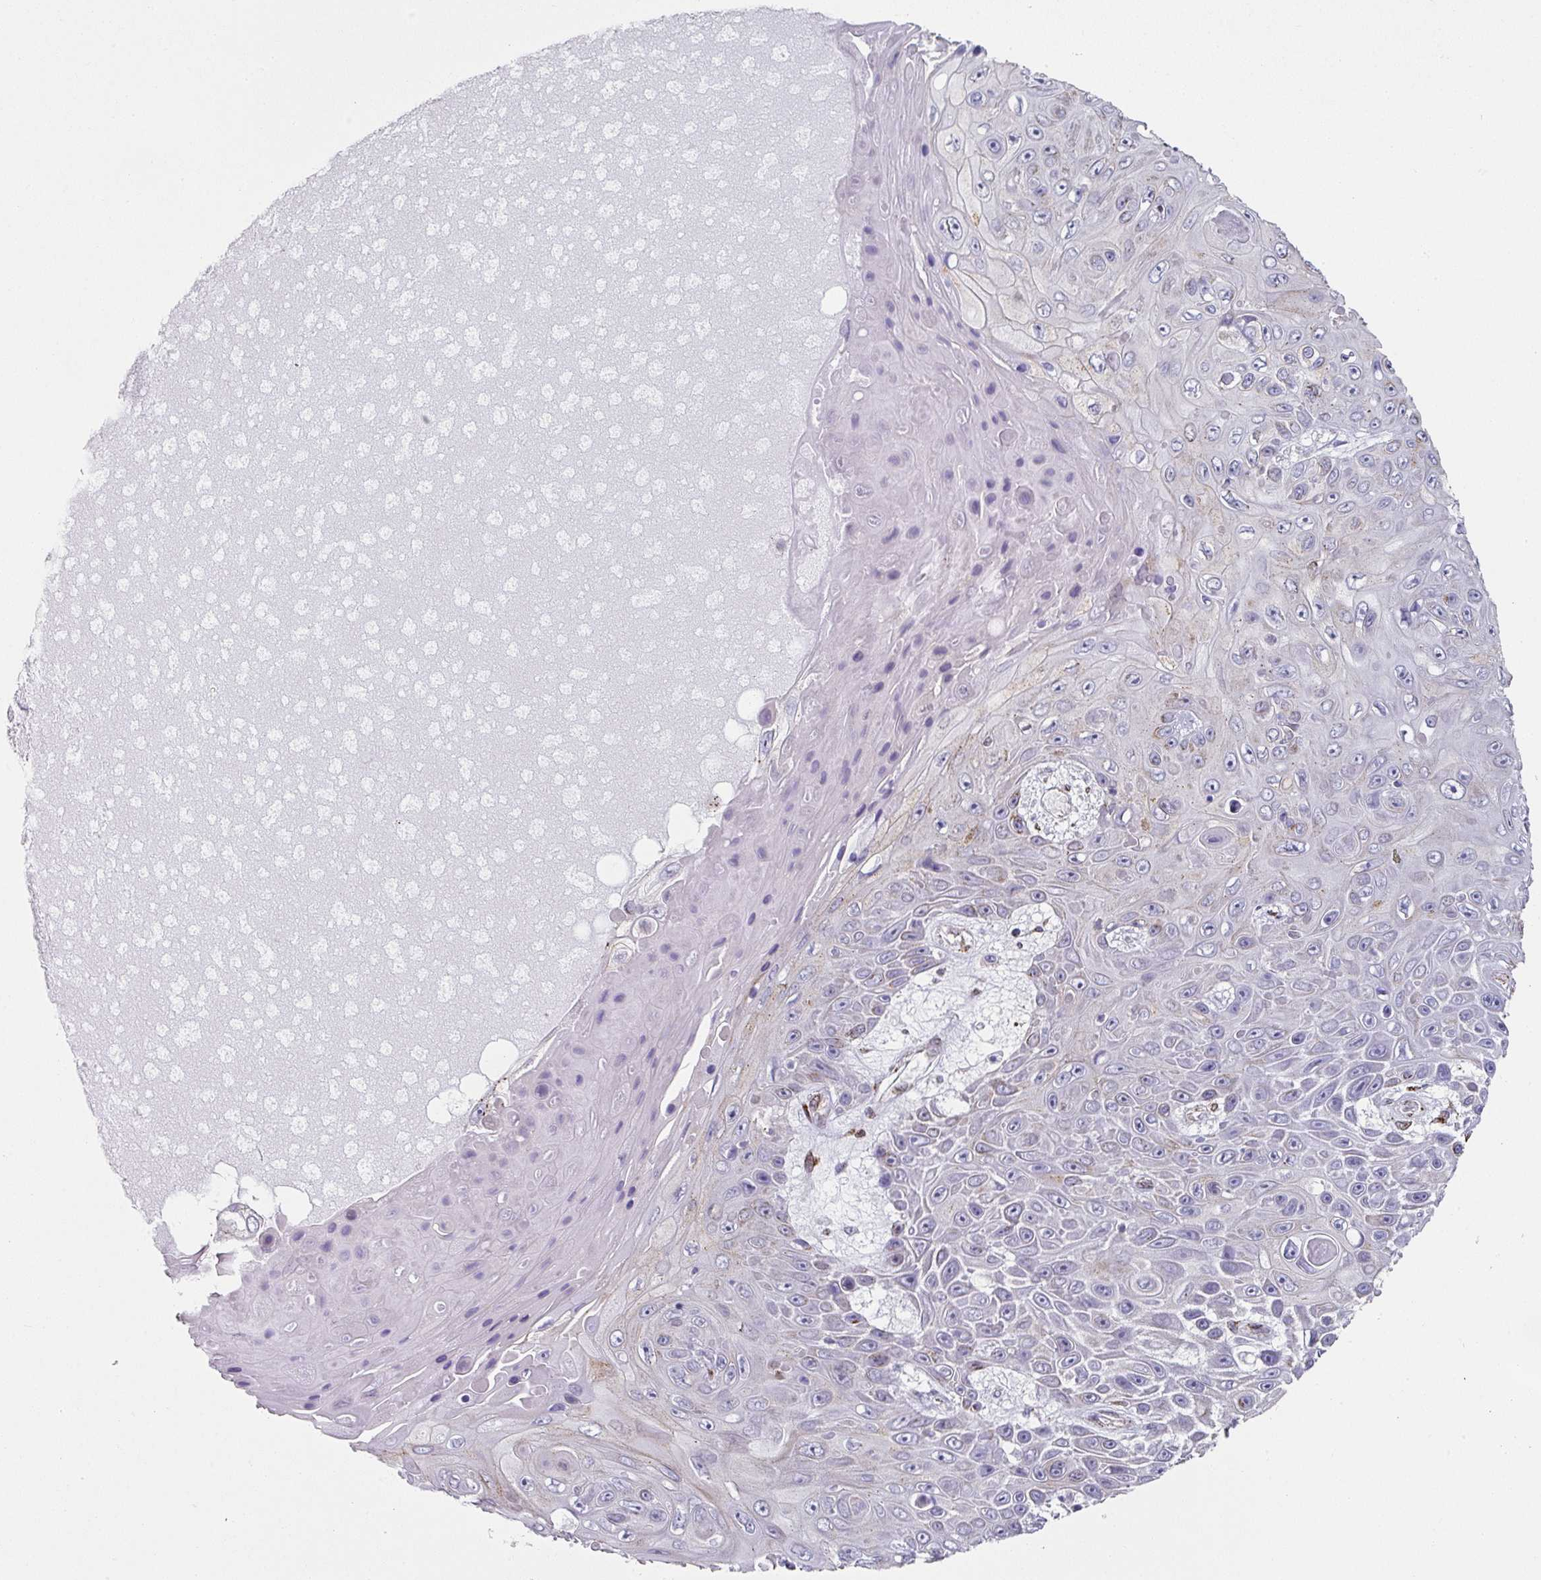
{"staining": {"intensity": "weak", "quantity": "25%-75%", "location": "cytoplasmic/membranous"}, "tissue": "skin cancer", "cell_type": "Tumor cells", "image_type": "cancer", "snomed": [{"axis": "morphology", "description": "Squamous cell carcinoma, NOS"}, {"axis": "topography", "description": "Skin"}], "caption": "High-magnification brightfield microscopy of skin cancer stained with DAB (3,3'-diaminobenzidine) (brown) and counterstained with hematoxylin (blue). tumor cells exhibit weak cytoplasmic/membranous expression is identified in about25%-75% of cells.", "gene": "CCDC85B", "patient": {"sex": "male", "age": 82}}